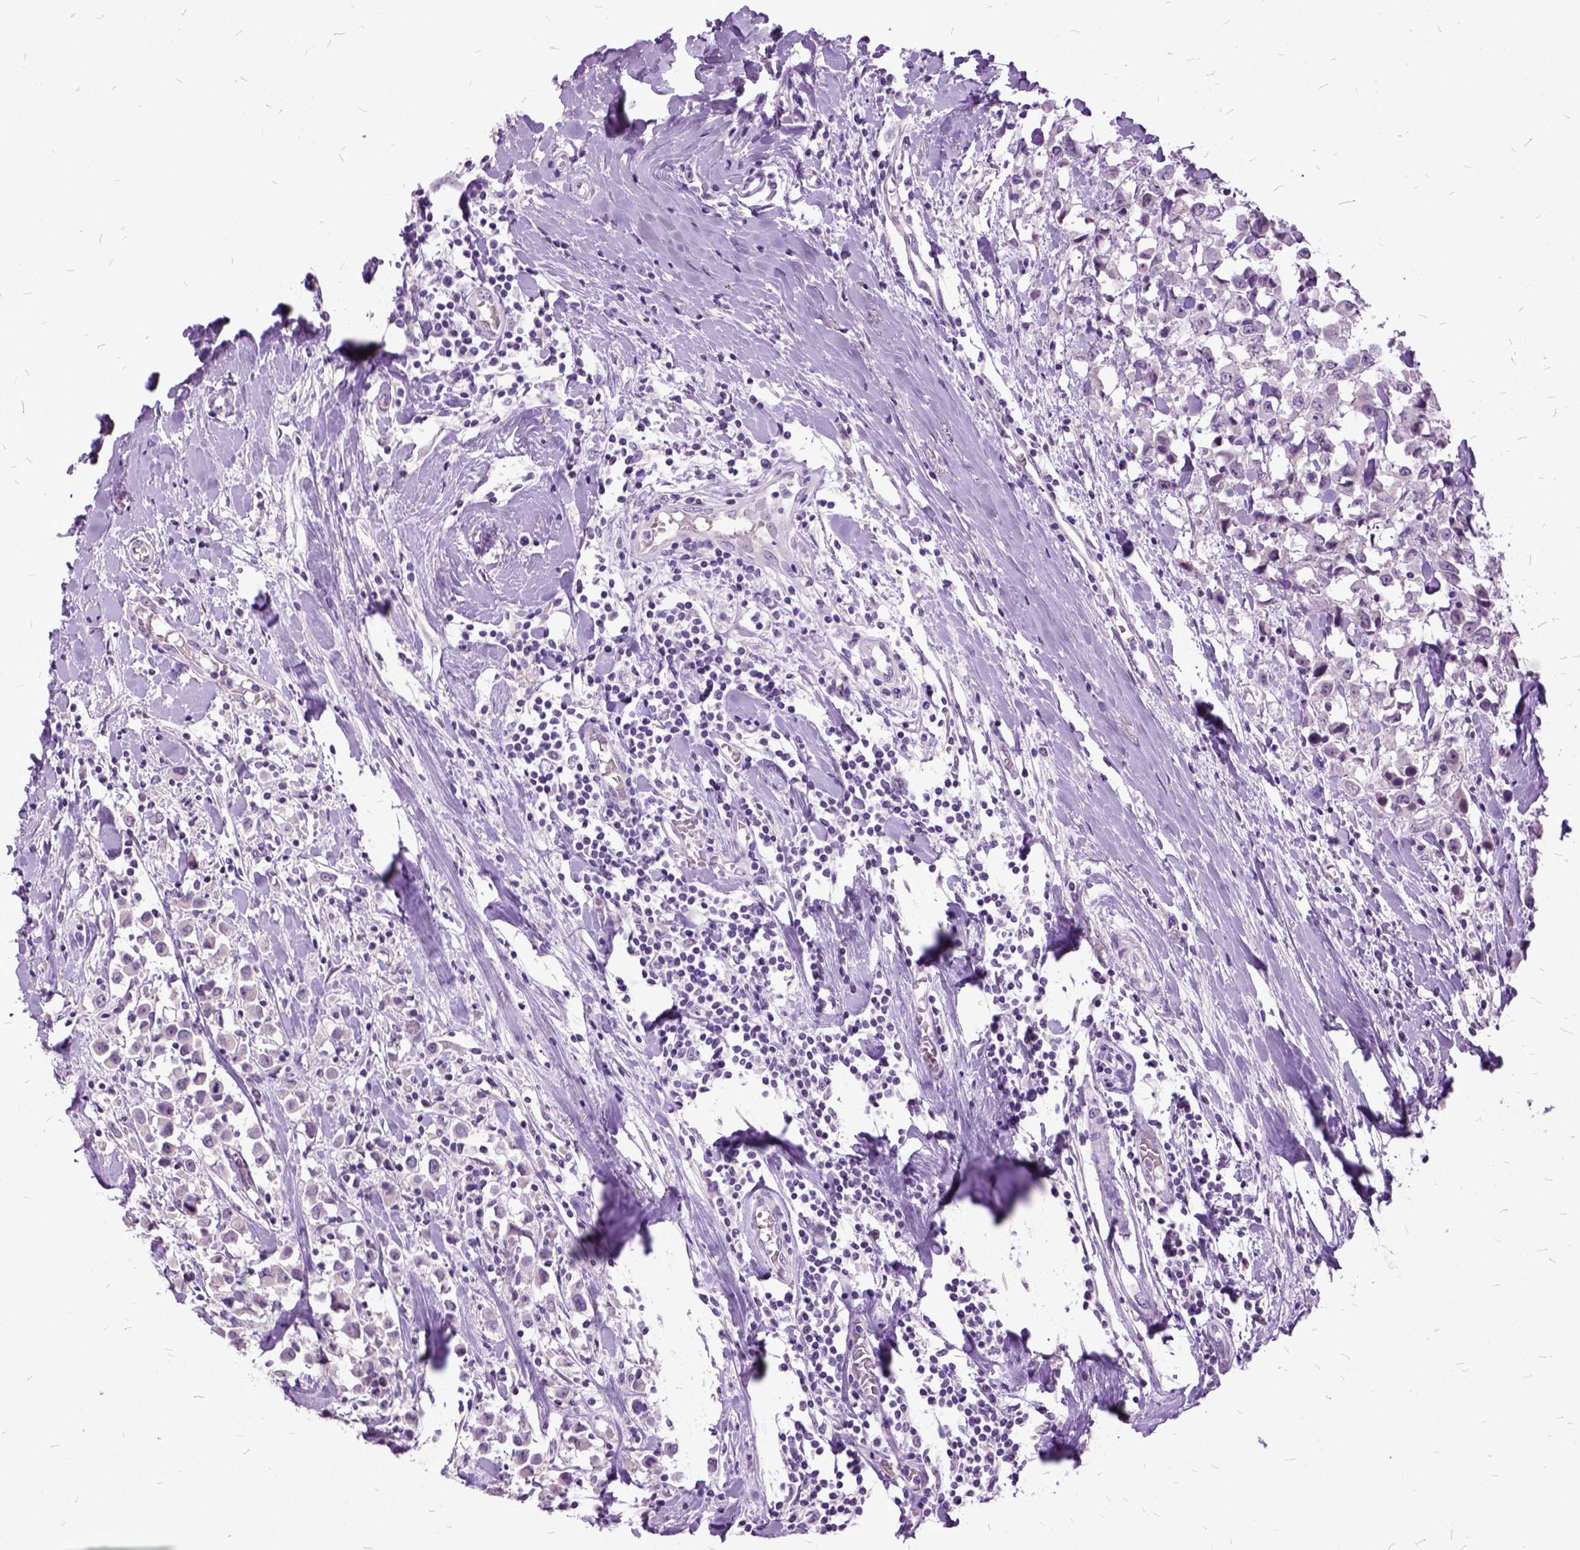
{"staining": {"intensity": "negative", "quantity": "none", "location": "none"}, "tissue": "breast cancer", "cell_type": "Tumor cells", "image_type": "cancer", "snomed": [{"axis": "morphology", "description": "Duct carcinoma"}, {"axis": "topography", "description": "Breast"}], "caption": "This is an immunohistochemistry (IHC) photomicrograph of breast infiltrating ductal carcinoma. There is no positivity in tumor cells.", "gene": "MME", "patient": {"sex": "female", "age": 61}}